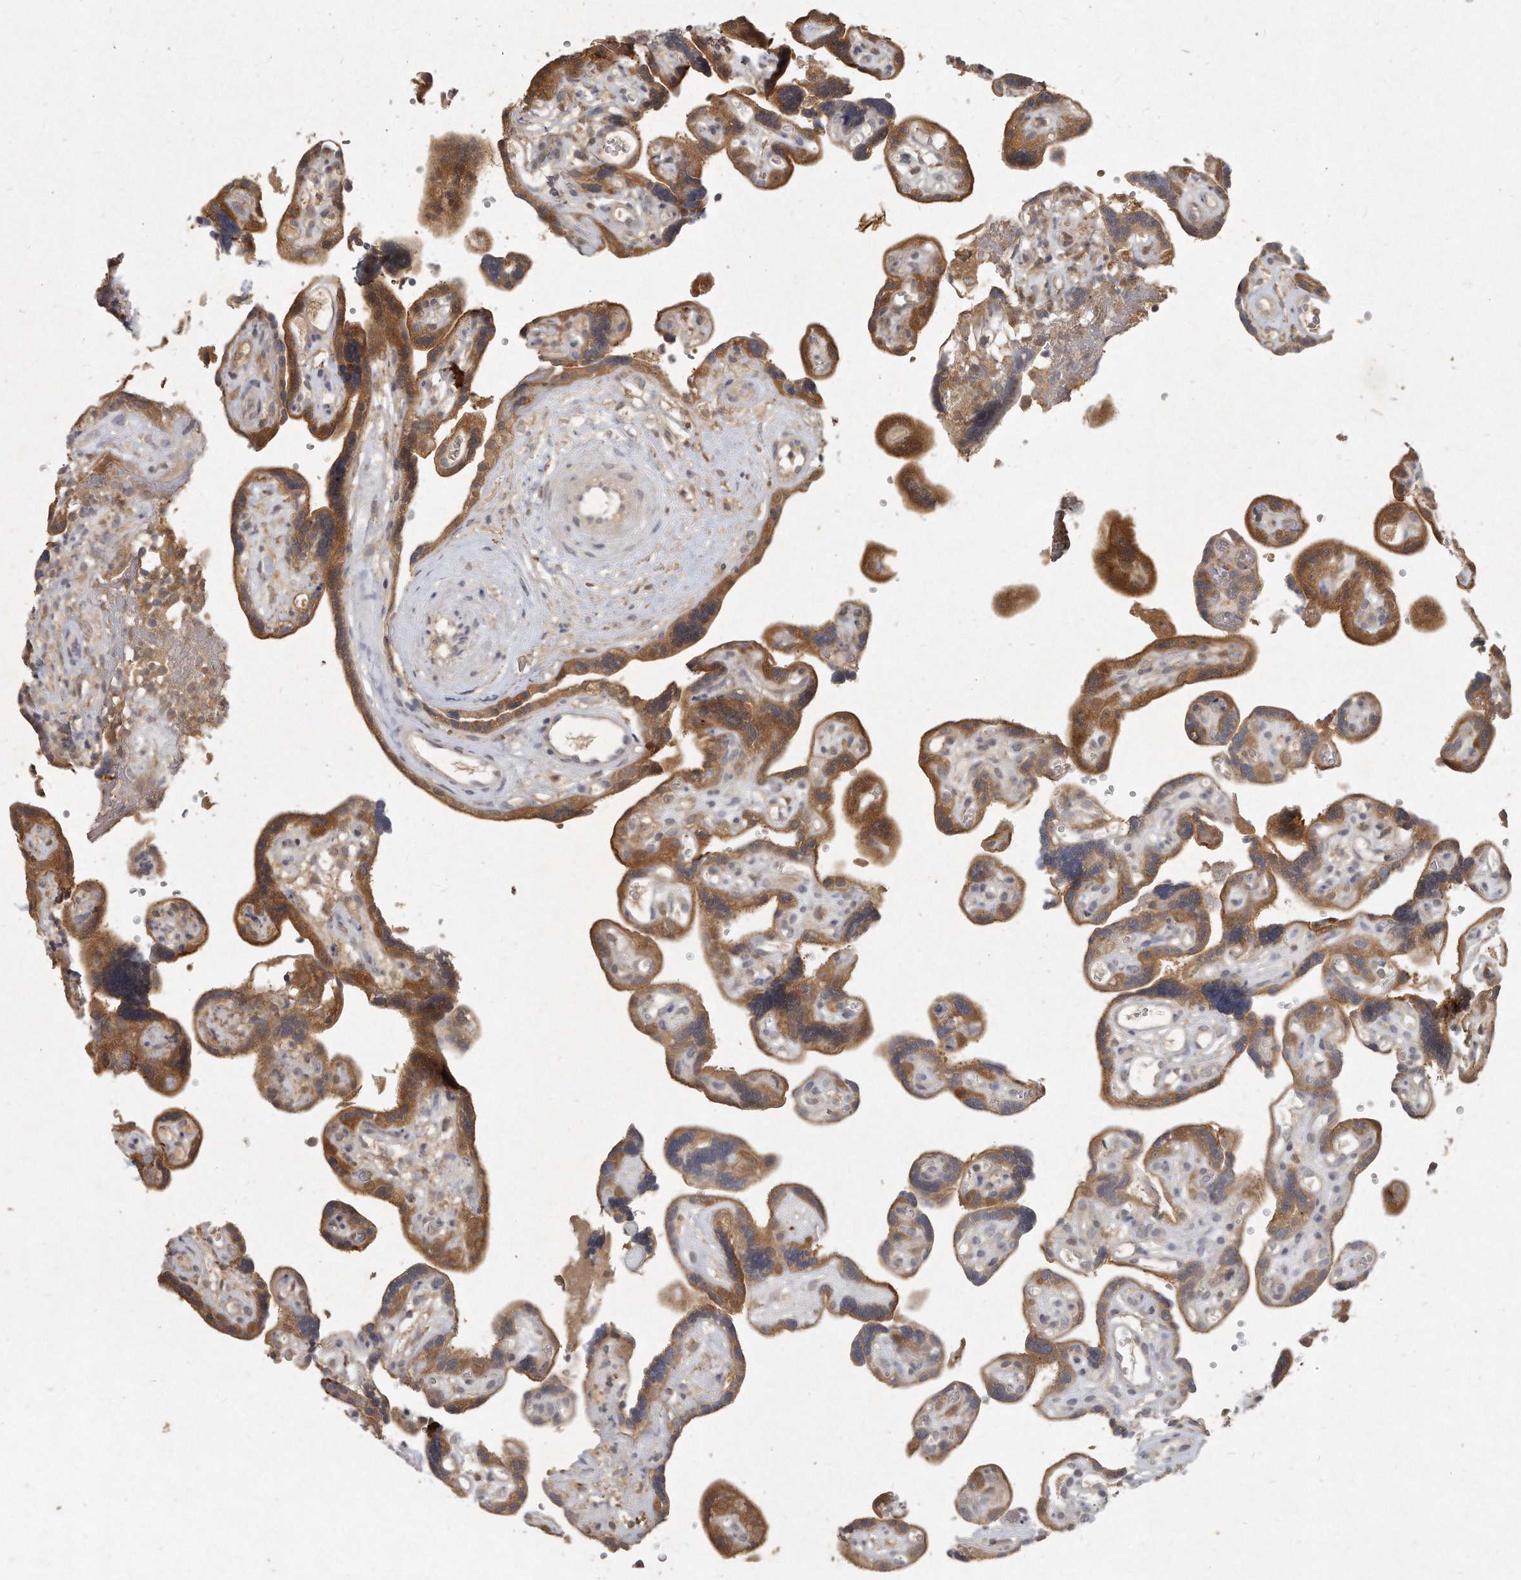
{"staining": {"intensity": "weak", "quantity": ">75%", "location": "cytoplasmic/membranous"}, "tissue": "placenta", "cell_type": "Decidual cells", "image_type": "normal", "snomed": [{"axis": "morphology", "description": "Normal tissue, NOS"}, {"axis": "topography", "description": "Placenta"}], "caption": "This histopathology image reveals immunohistochemistry (IHC) staining of benign placenta, with low weak cytoplasmic/membranous staining in approximately >75% of decidual cells.", "gene": "LGALS8", "patient": {"sex": "female", "age": 30}}